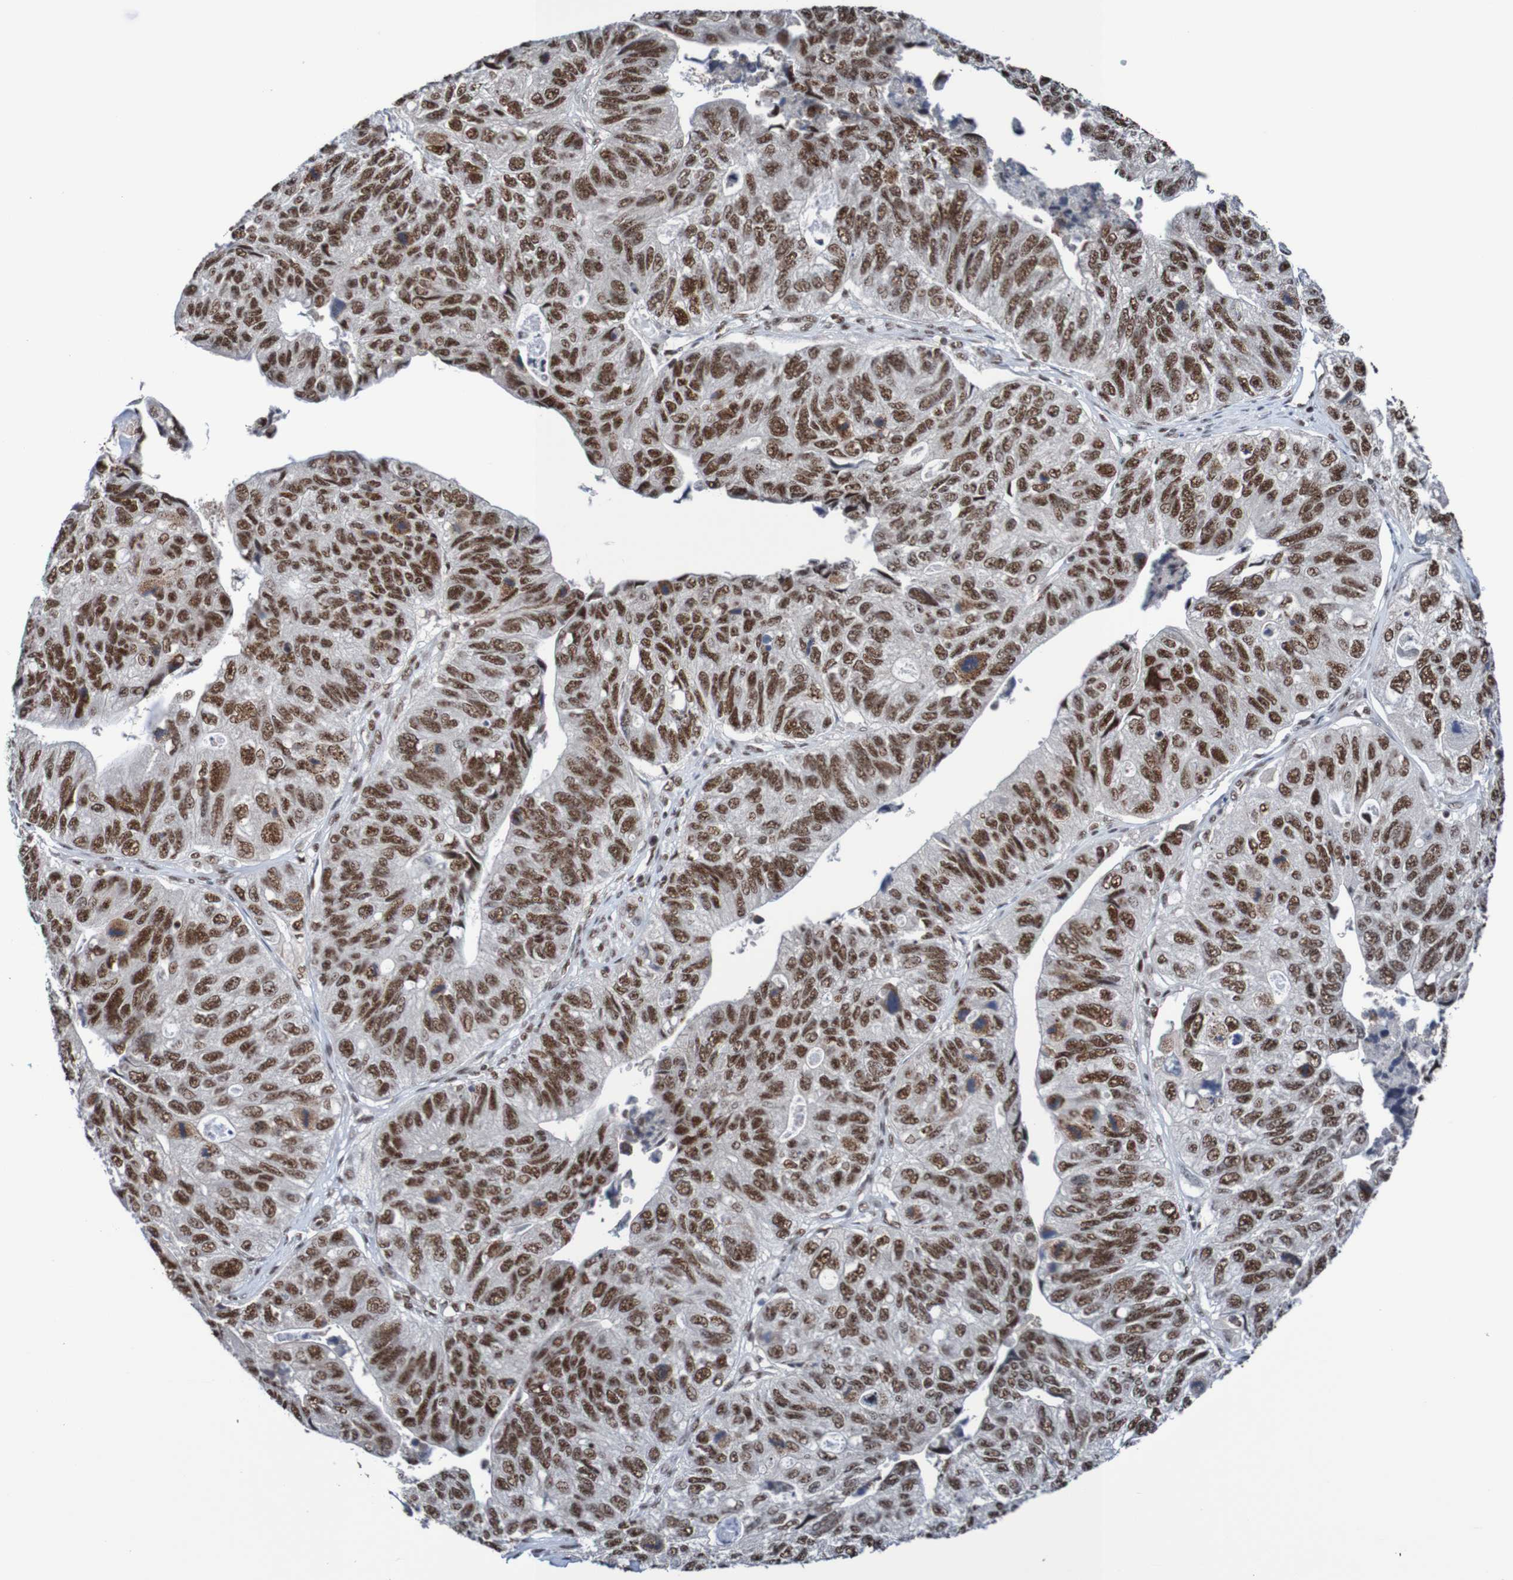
{"staining": {"intensity": "strong", "quantity": ">75%", "location": "nuclear"}, "tissue": "stomach cancer", "cell_type": "Tumor cells", "image_type": "cancer", "snomed": [{"axis": "morphology", "description": "Adenocarcinoma, NOS"}, {"axis": "topography", "description": "Stomach"}], "caption": "Human stomach cancer (adenocarcinoma) stained with a protein marker shows strong staining in tumor cells.", "gene": "CDC5L", "patient": {"sex": "male", "age": 59}}